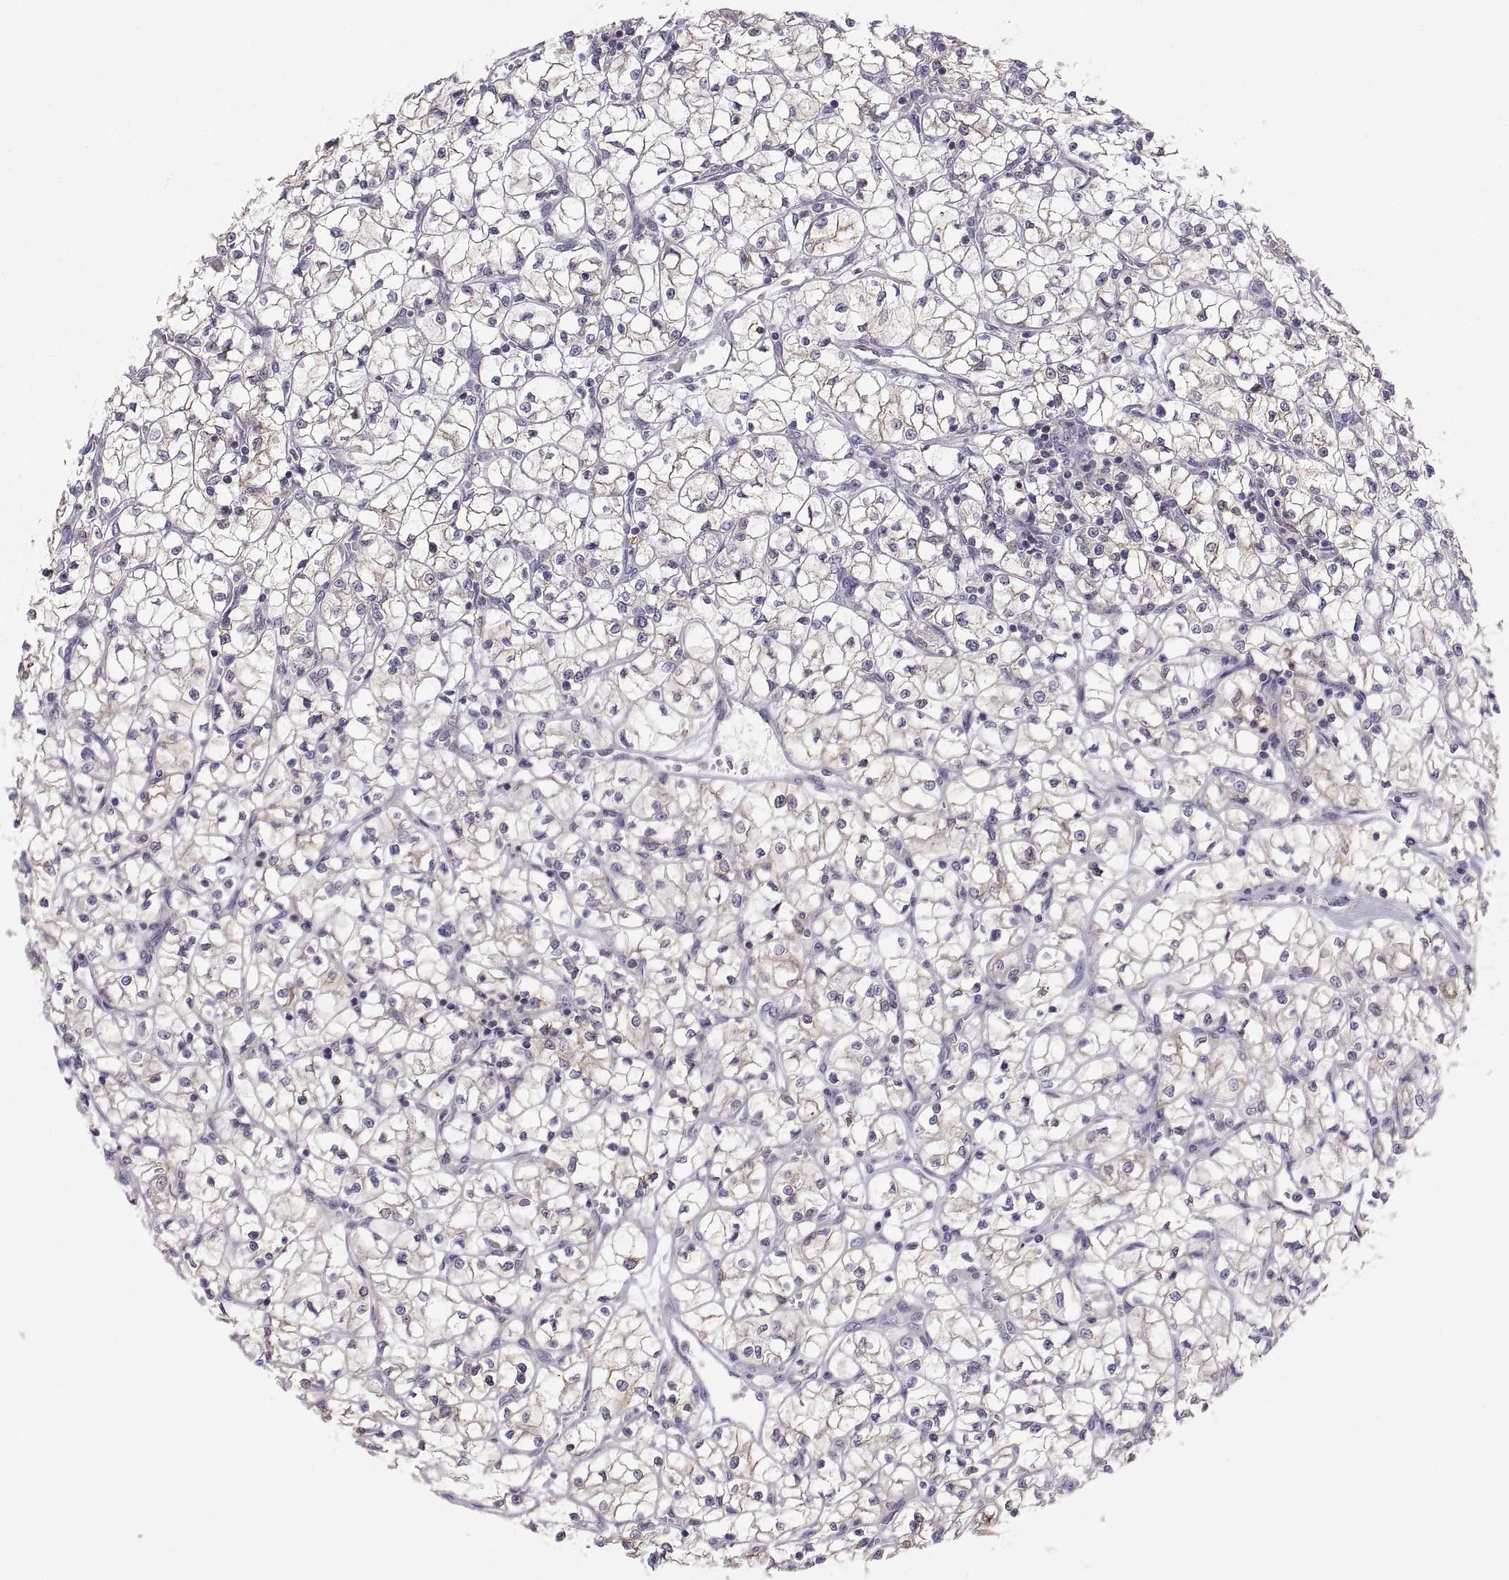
{"staining": {"intensity": "moderate", "quantity": "<25%", "location": "cytoplasmic/membranous"}, "tissue": "renal cancer", "cell_type": "Tumor cells", "image_type": "cancer", "snomed": [{"axis": "morphology", "description": "Adenocarcinoma, NOS"}, {"axis": "topography", "description": "Kidney"}], "caption": "Renal adenocarcinoma stained with a brown dye reveals moderate cytoplasmic/membranous positive positivity in approximately <25% of tumor cells.", "gene": "ERO1A", "patient": {"sex": "female", "age": 64}}